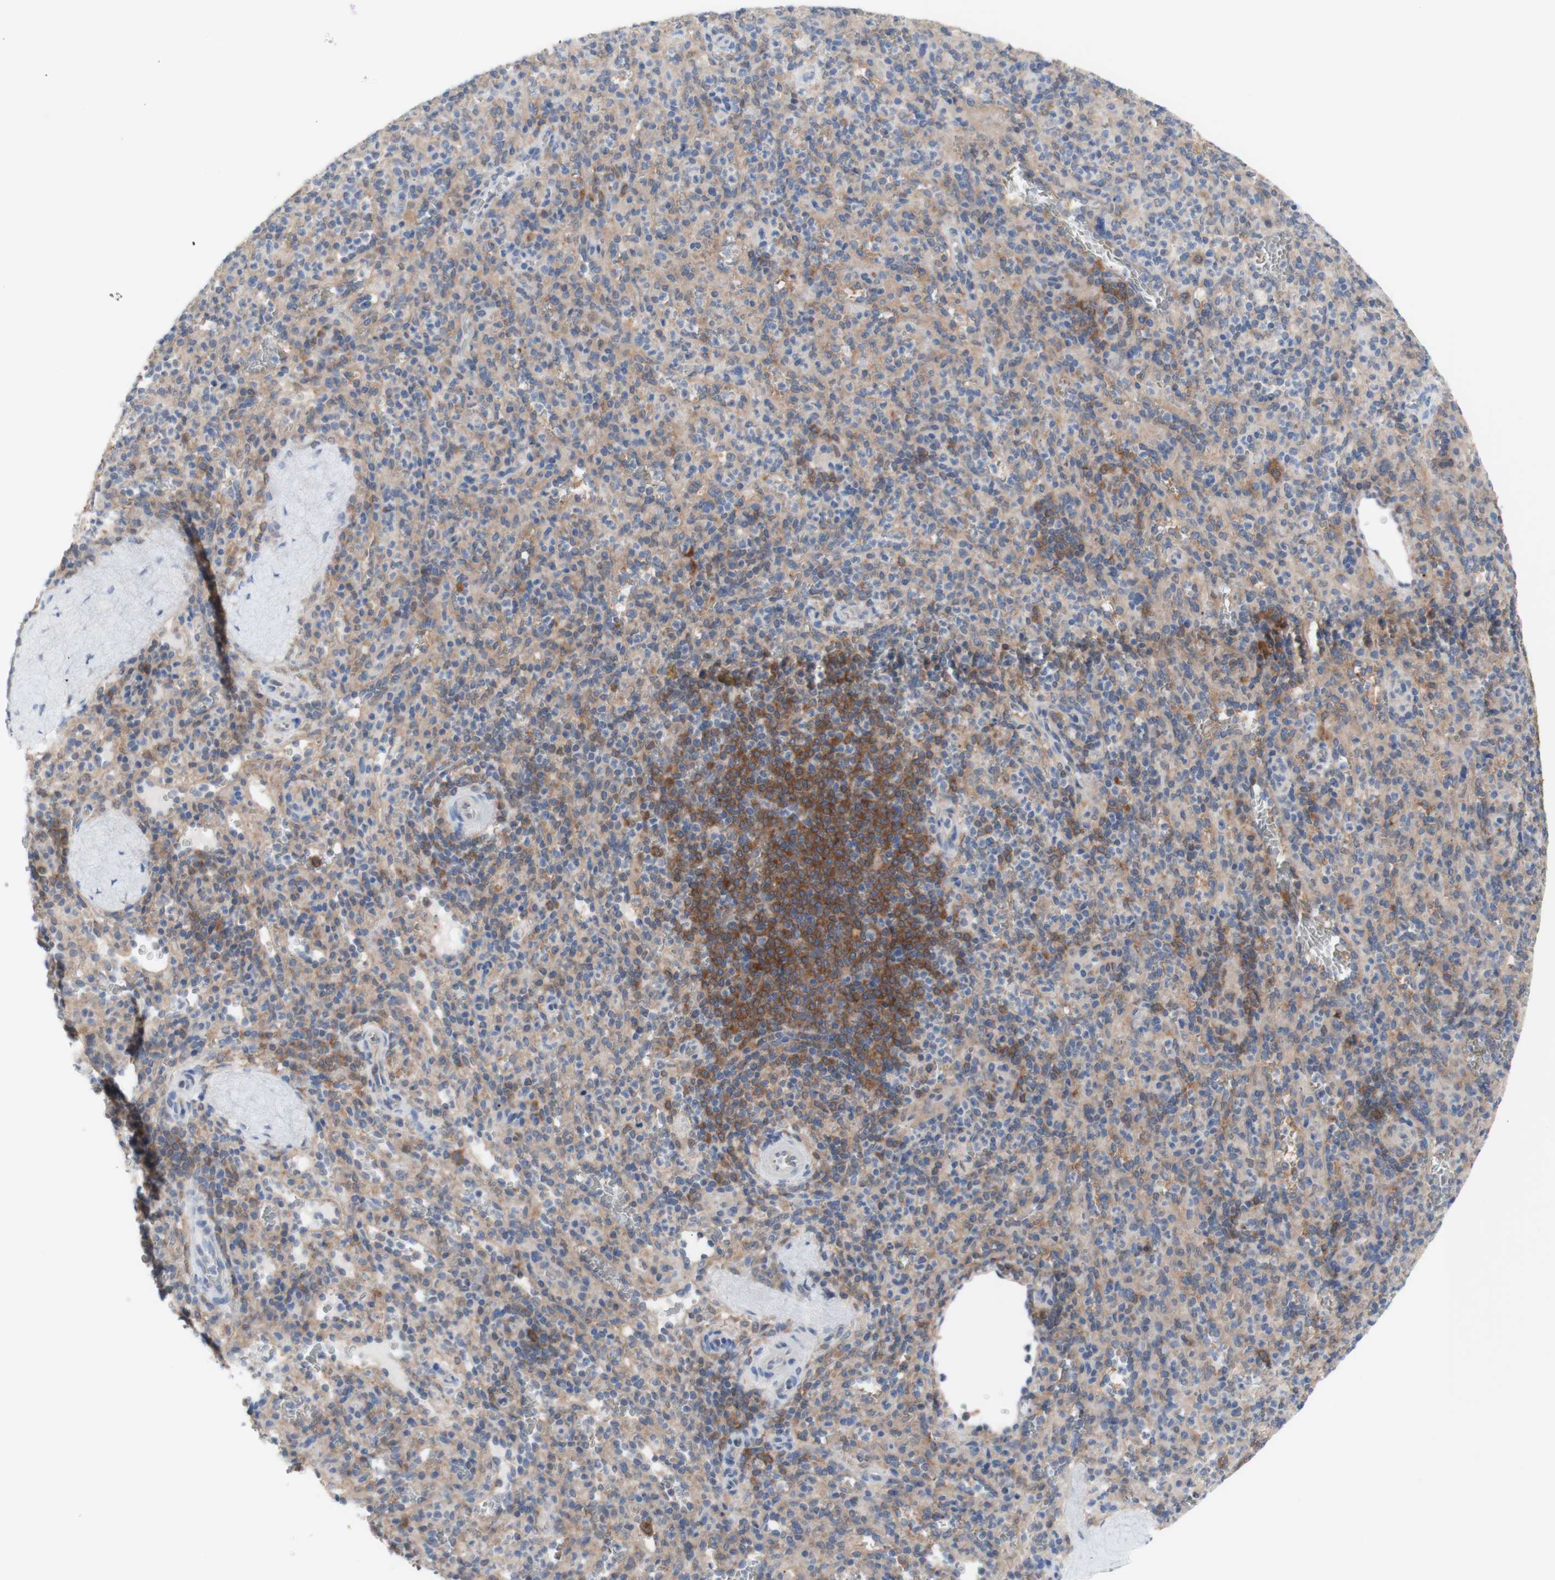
{"staining": {"intensity": "weak", "quantity": ">75%", "location": "cytoplasmic/membranous"}, "tissue": "spleen", "cell_type": "Cells in red pulp", "image_type": "normal", "snomed": [{"axis": "morphology", "description": "Normal tissue, NOS"}, {"axis": "topography", "description": "Spleen"}], "caption": "Spleen stained with IHC shows weak cytoplasmic/membranous staining in approximately >75% of cells in red pulp.", "gene": "PRMT5", "patient": {"sex": "male", "age": 36}}